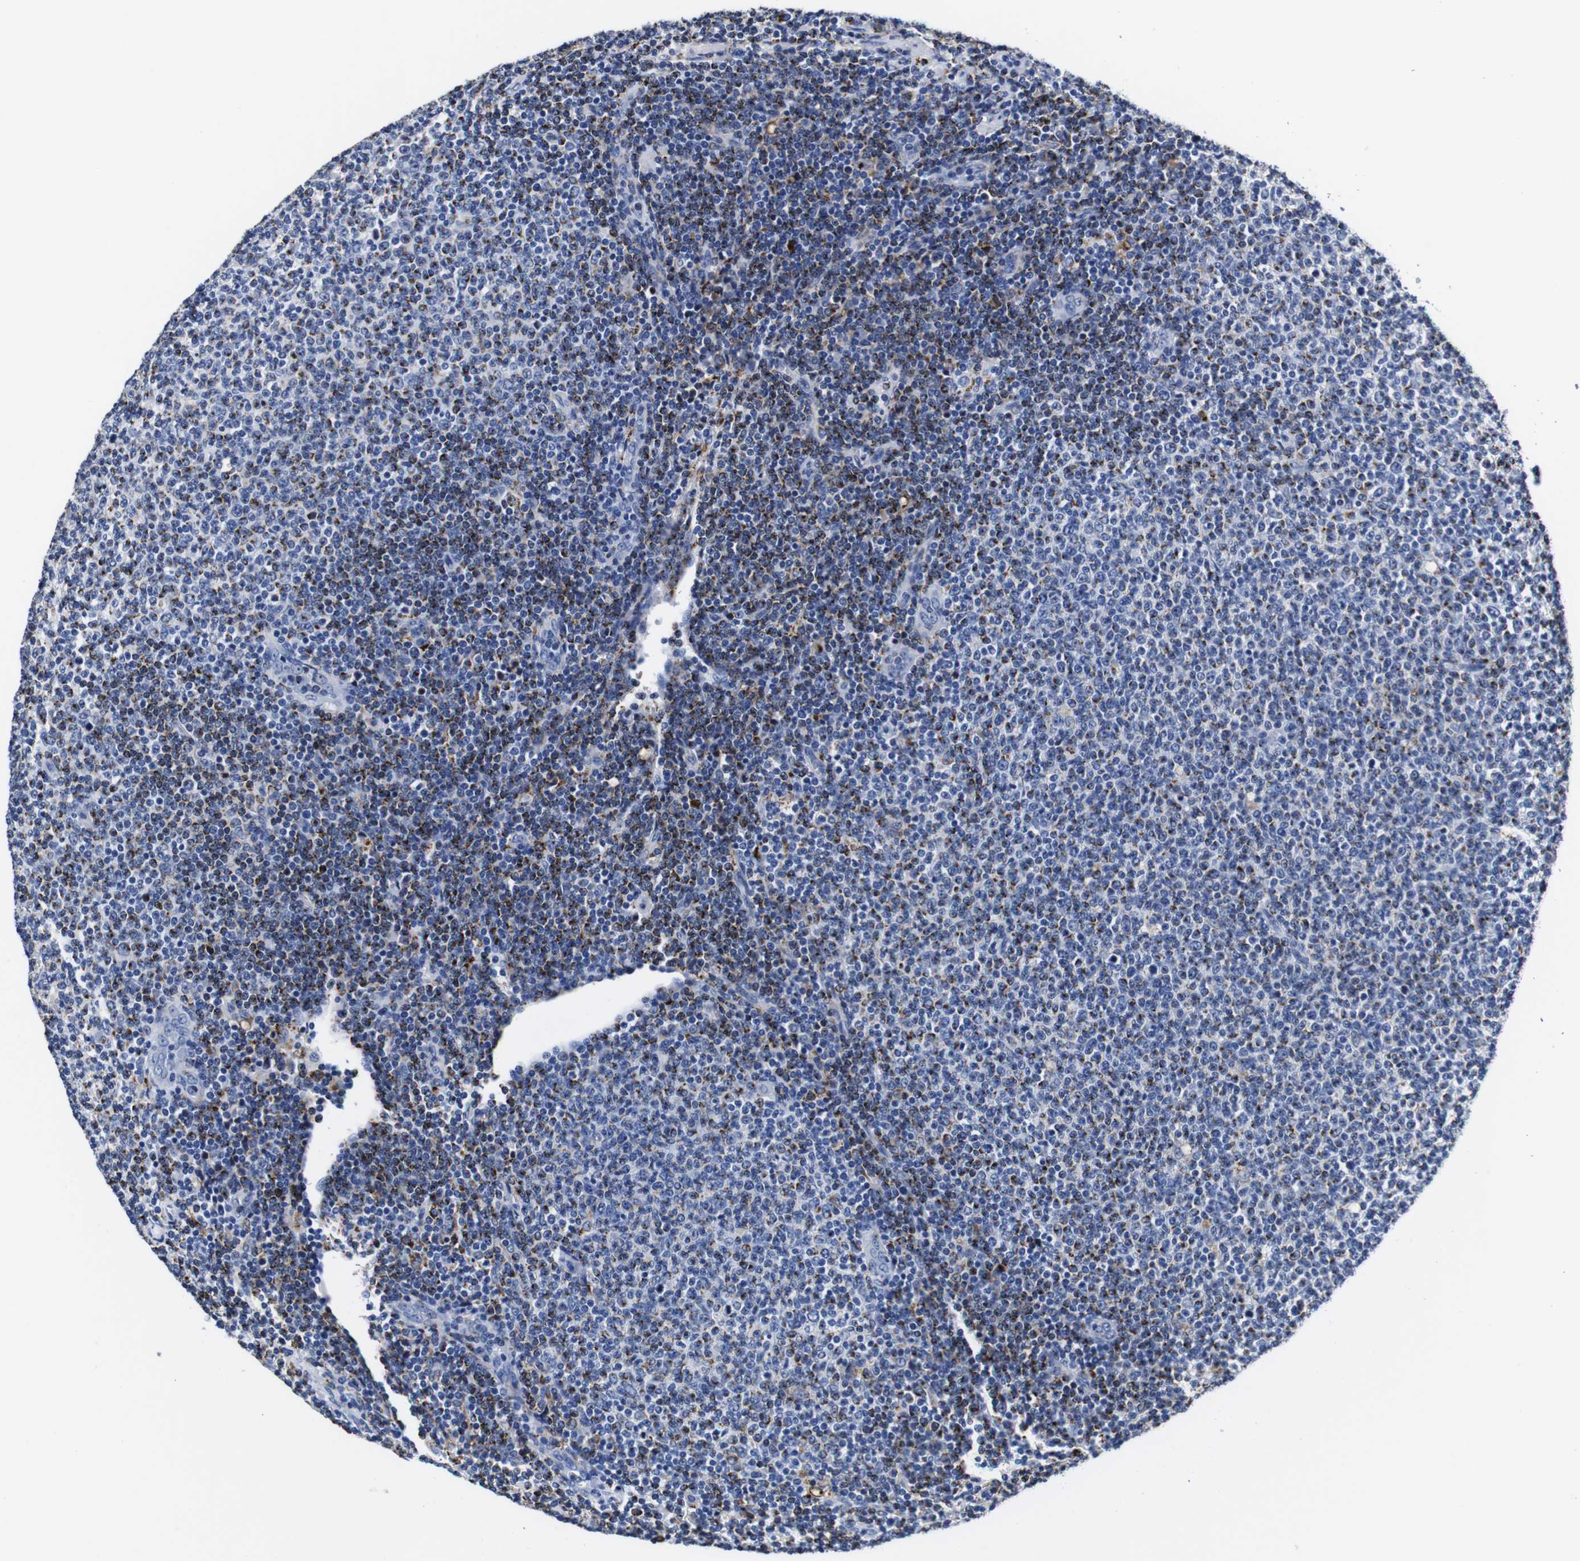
{"staining": {"intensity": "moderate", "quantity": "25%-75%", "location": "cytoplasmic/membranous"}, "tissue": "lymphoma", "cell_type": "Tumor cells", "image_type": "cancer", "snomed": [{"axis": "morphology", "description": "Malignant lymphoma, non-Hodgkin's type, Low grade"}, {"axis": "topography", "description": "Lymph node"}], "caption": "A brown stain labels moderate cytoplasmic/membranous expression of a protein in lymphoma tumor cells.", "gene": "HLA-DMB", "patient": {"sex": "male", "age": 66}}